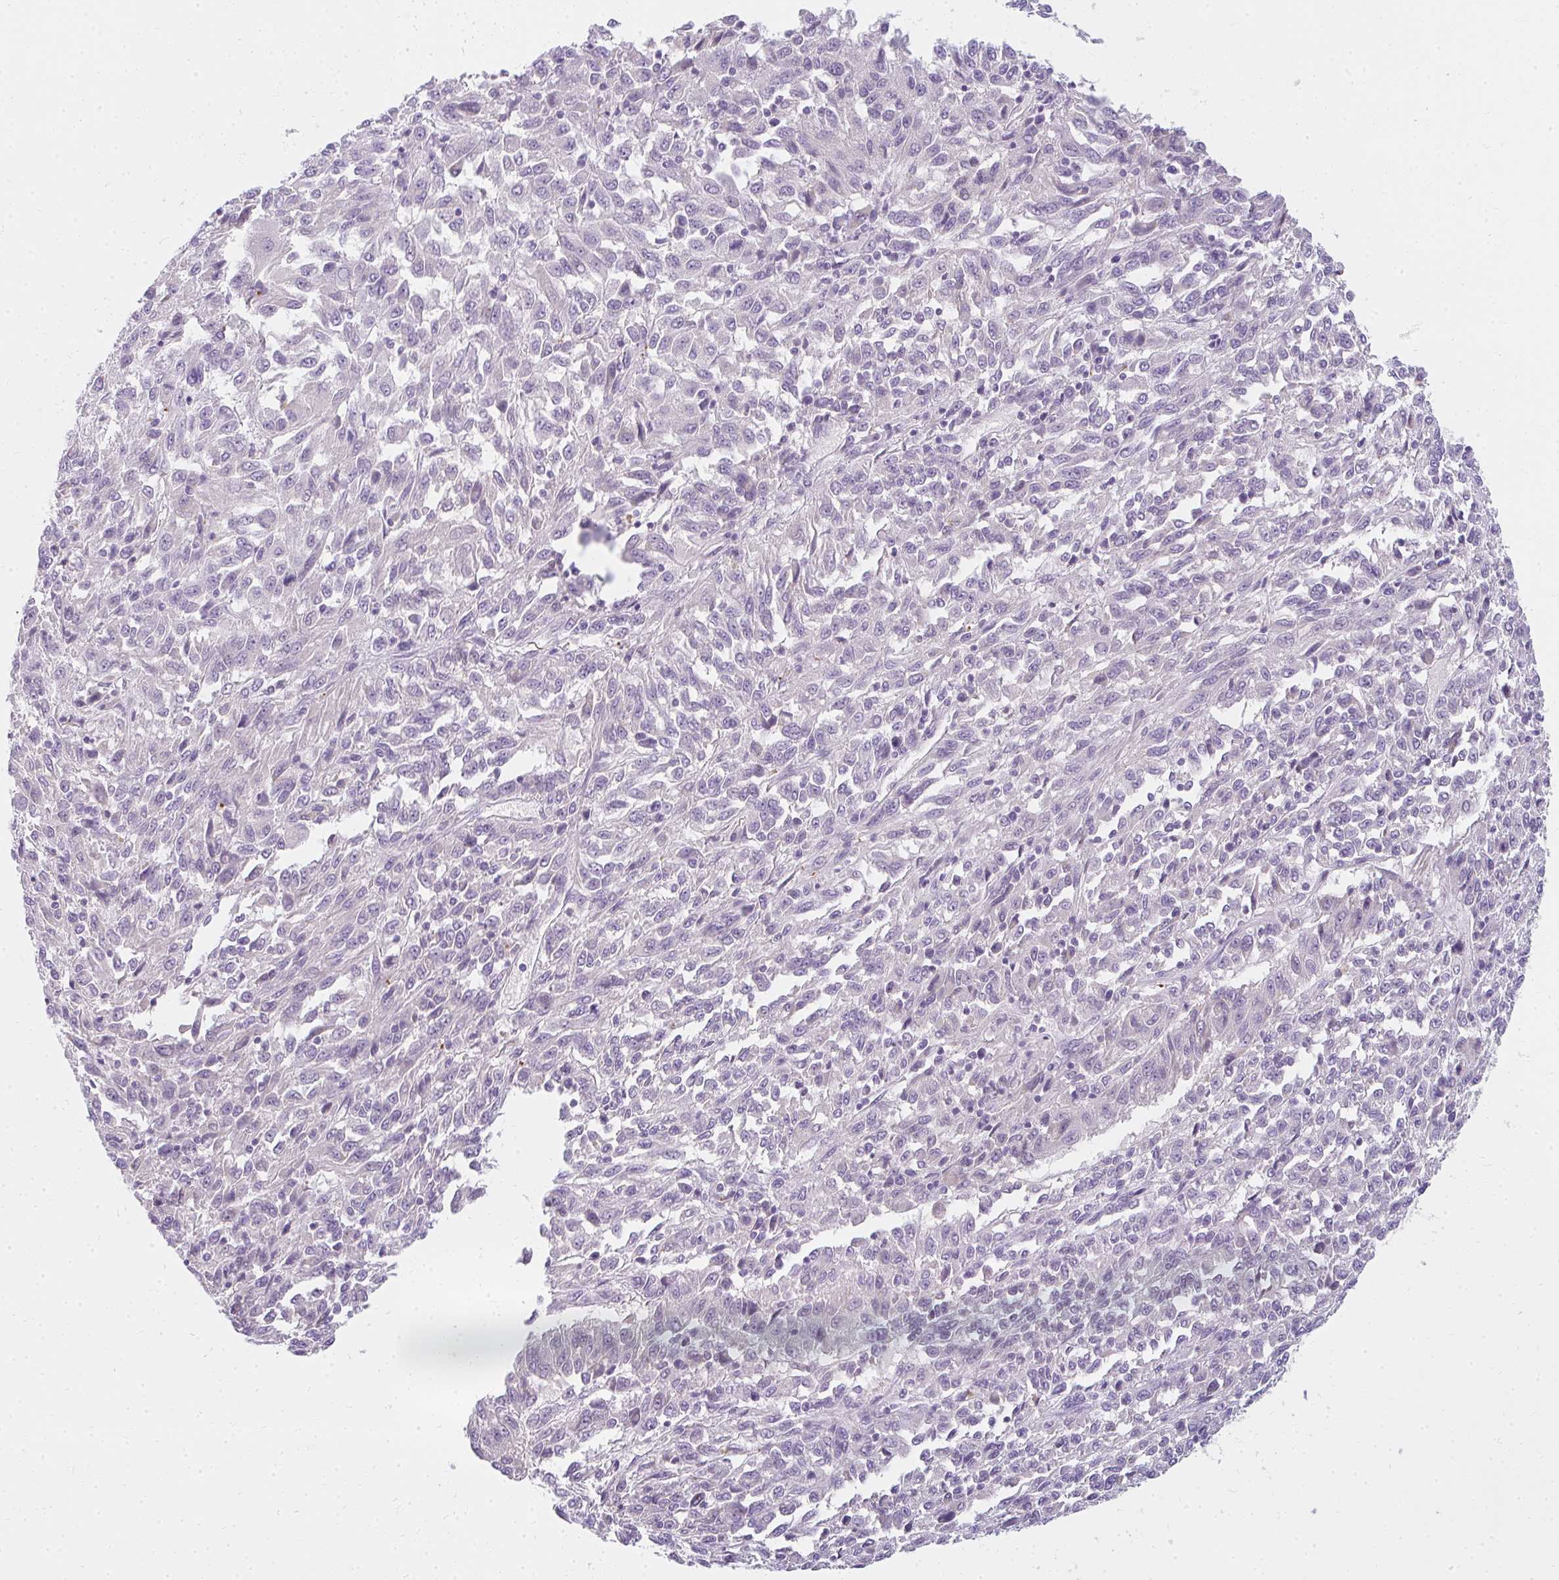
{"staining": {"intensity": "negative", "quantity": "none", "location": "none"}, "tissue": "melanoma", "cell_type": "Tumor cells", "image_type": "cancer", "snomed": [{"axis": "morphology", "description": "Malignant melanoma, Metastatic site"}, {"axis": "topography", "description": "Lung"}], "caption": "This is an immunohistochemistry photomicrograph of melanoma. There is no positivity in tumor cells.", "gene": "PPP1R3G", "patient": {"sex": "male", "age": 64}}